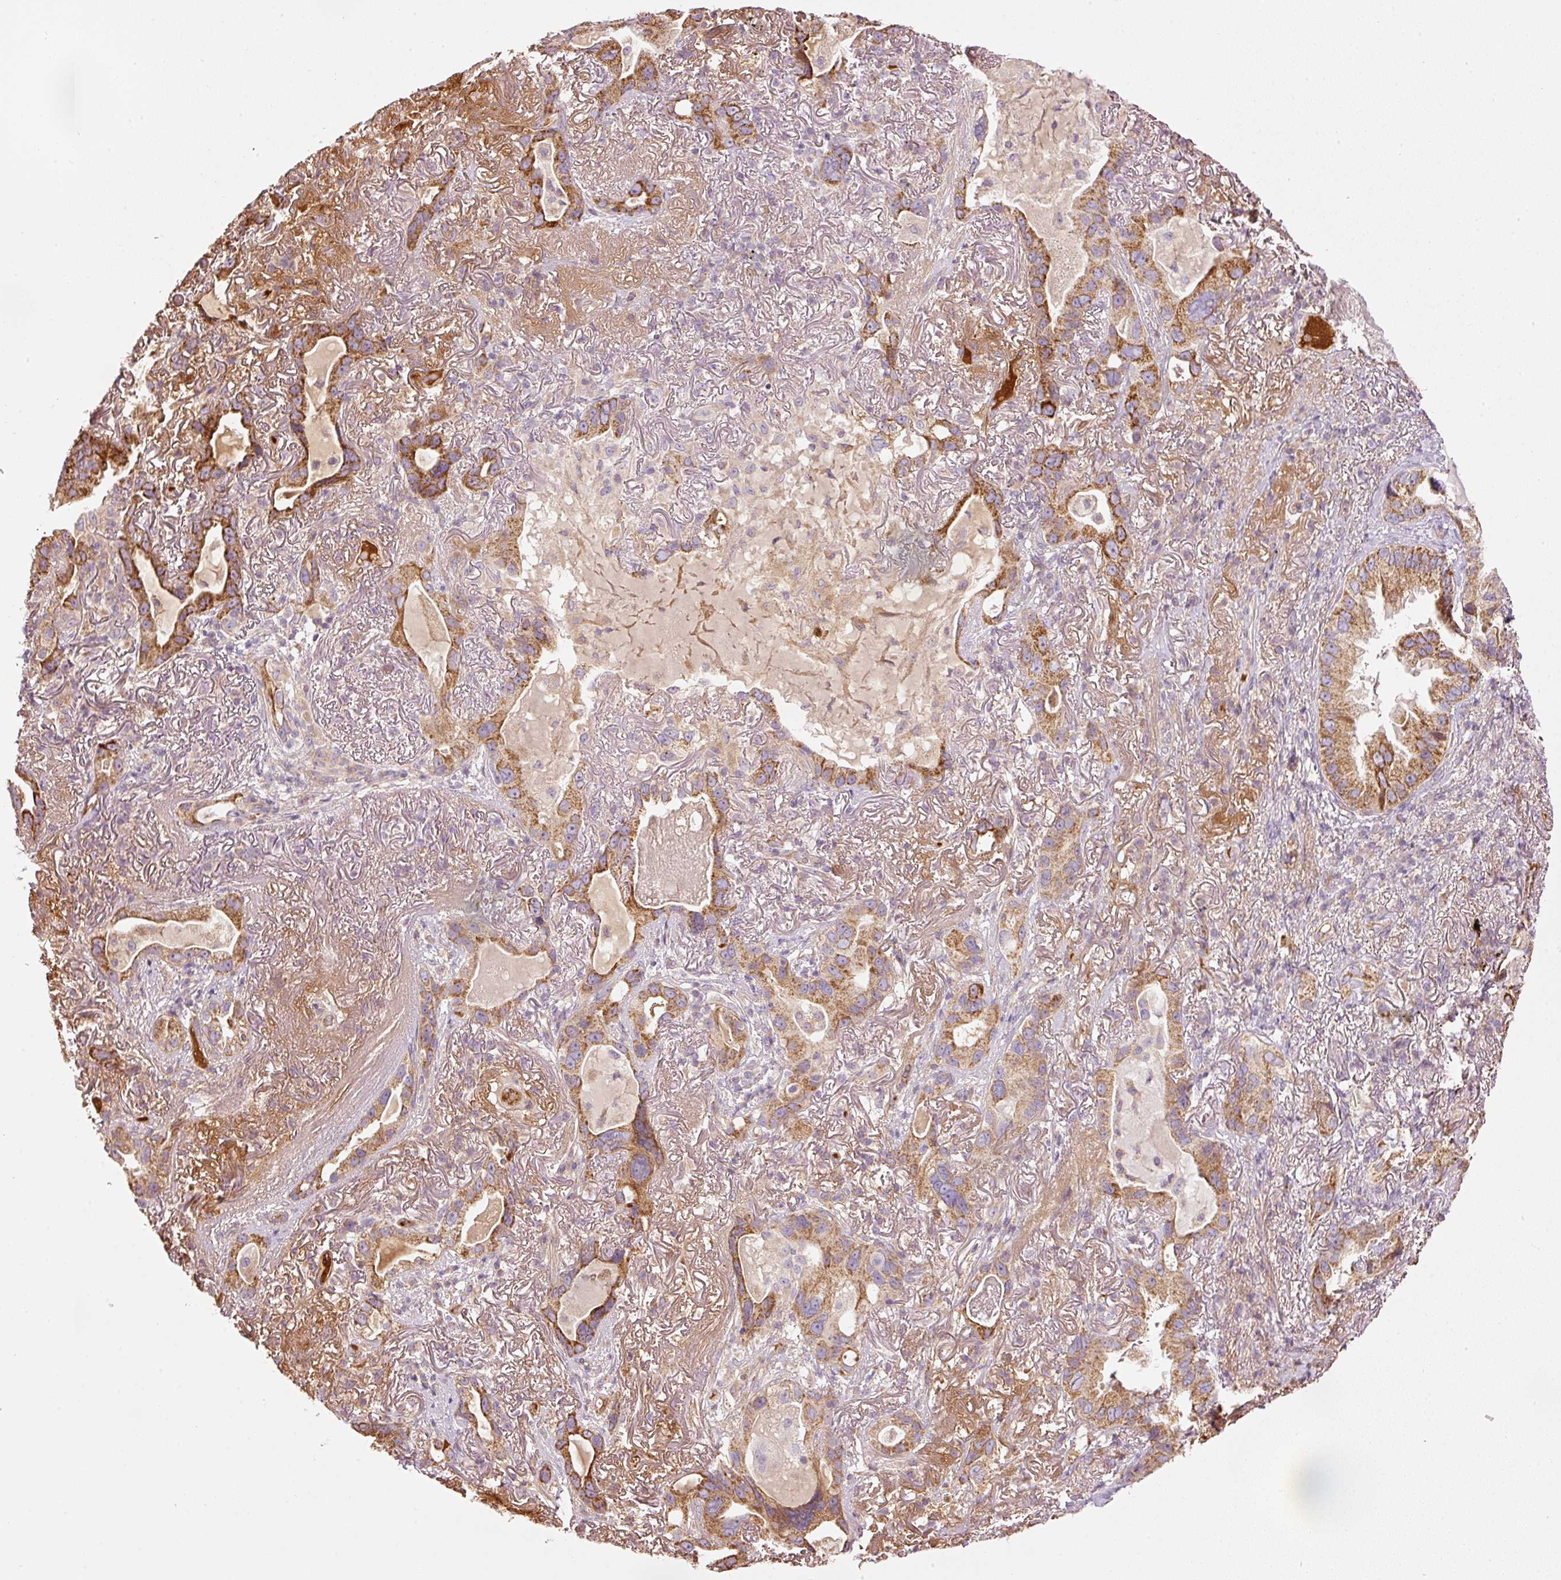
{"staining": {"intensity": "strong", "quantity": ">75%", "location": "cytoplasmic/membranous"}, "tissue": "lung cancer", "cell_type": "Tumor cells", "image_type": "cancer", "snomed": [{"axis": "morphology", "description": "Adenocarcinoma, NOS"}, {"axis": "topography", "description": "Lung"}], "caption": "Immunohistochemical staining of human lung cancer exhibits strong cytoplasmic/membranous protein expression in approximately >75% of tumor cells.", "gene": "SERPING1", "patient": {"sex": "female", "age": 69}}